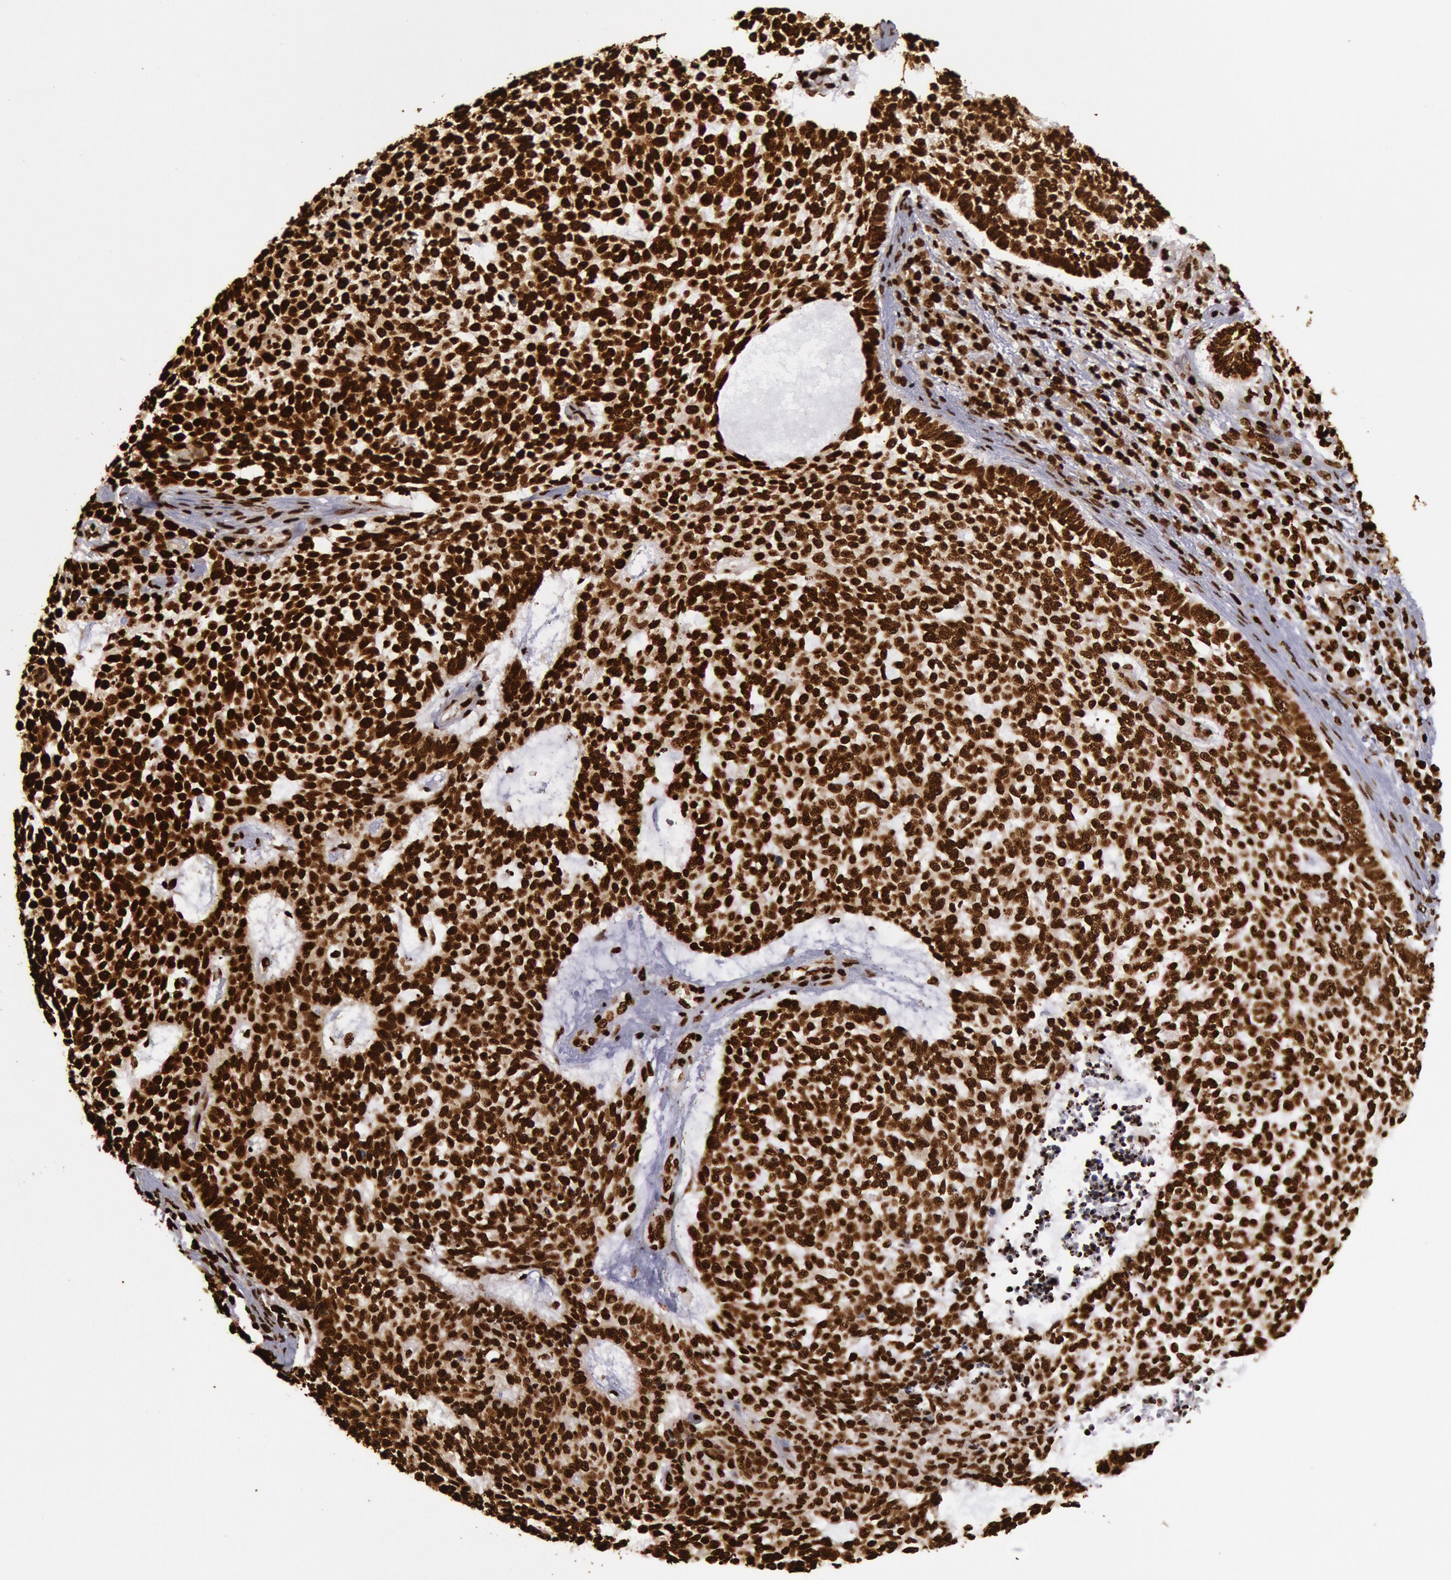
{"staining": {"intensity": "strong", "quantity": ">75%", "location": "nuclear"}, "tissue": "skin cancer", "cell_type": "Tumor cells", "image_type": "cancer", "snomed": [{"axis": "morphology", "description": "Basal cell carcinoma"}, {"axis": "topography", "description": "Skin"}], "caption": "DAB immunohistochemical staining of skin cancer (basal cell carcinoma) demonstrates strong nuclear protein positivity in approximately >75% of tumor cells.", "gene": "H3-4", "patient": {"sex": "female", "age": 89}}